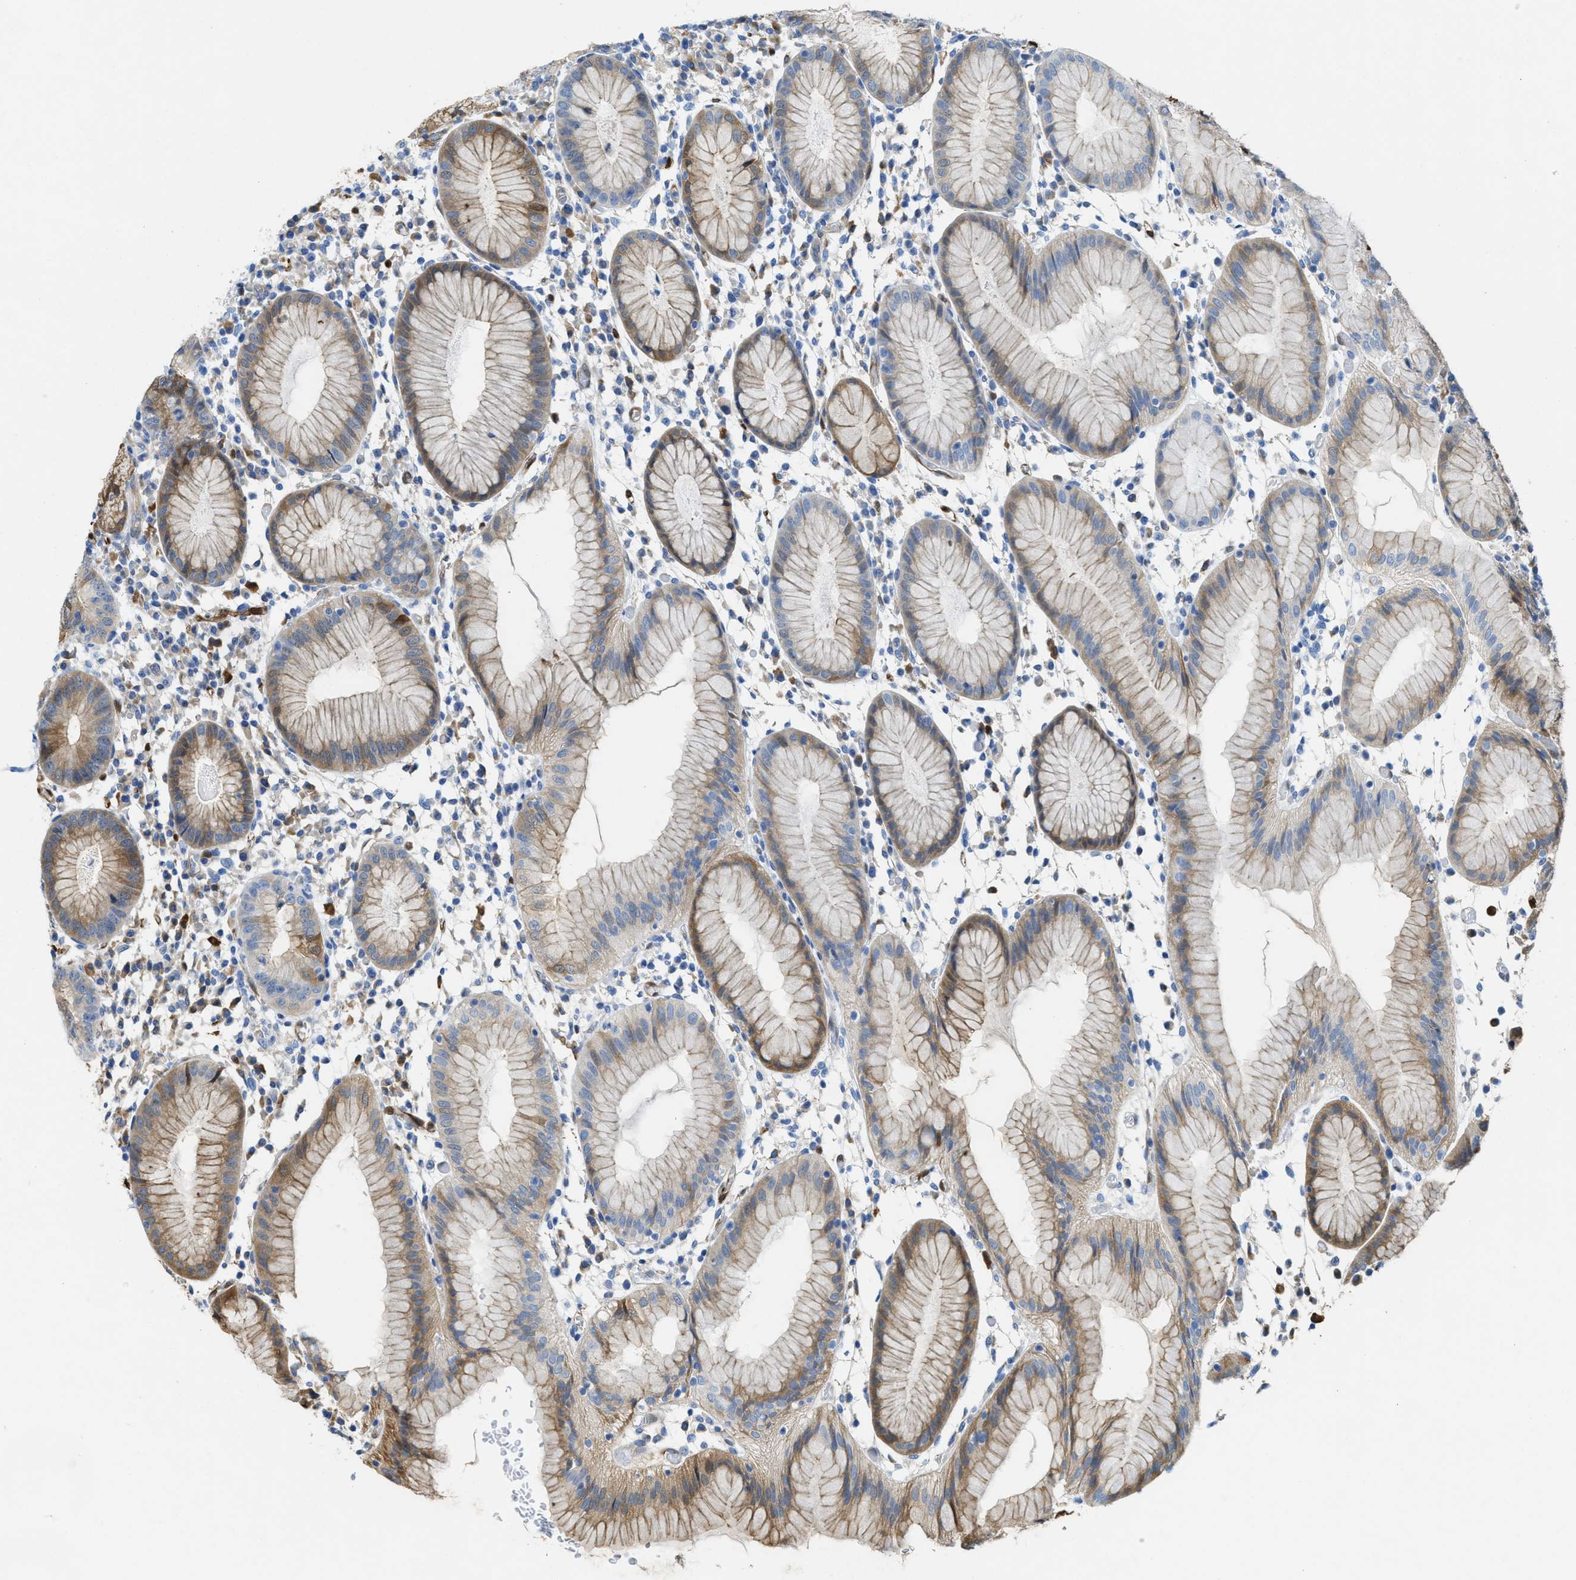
{"staining": {"intensity": "moderate", "quantity": "<25%", "location": "cytoplasmic/membranous,nuclear"}, "tissue": "stomach", "cell_type": "Glandular cells", "image_type": "normal", "snomed": [{"axis": "morphology", "description": "Normal tissue, NOS"}, {"axis": "topography", "description": "Stomach"}, {"axis": "topography", "description": "Stomach, lower"}], "caption": "A brown stain labels moderate cytoplasmic/membranous,nuclear positivity of a protein in glandular cells of unremarkable human stomach.", "gene": "ASS1", "patient": {"sex": "female", "age": 75}}